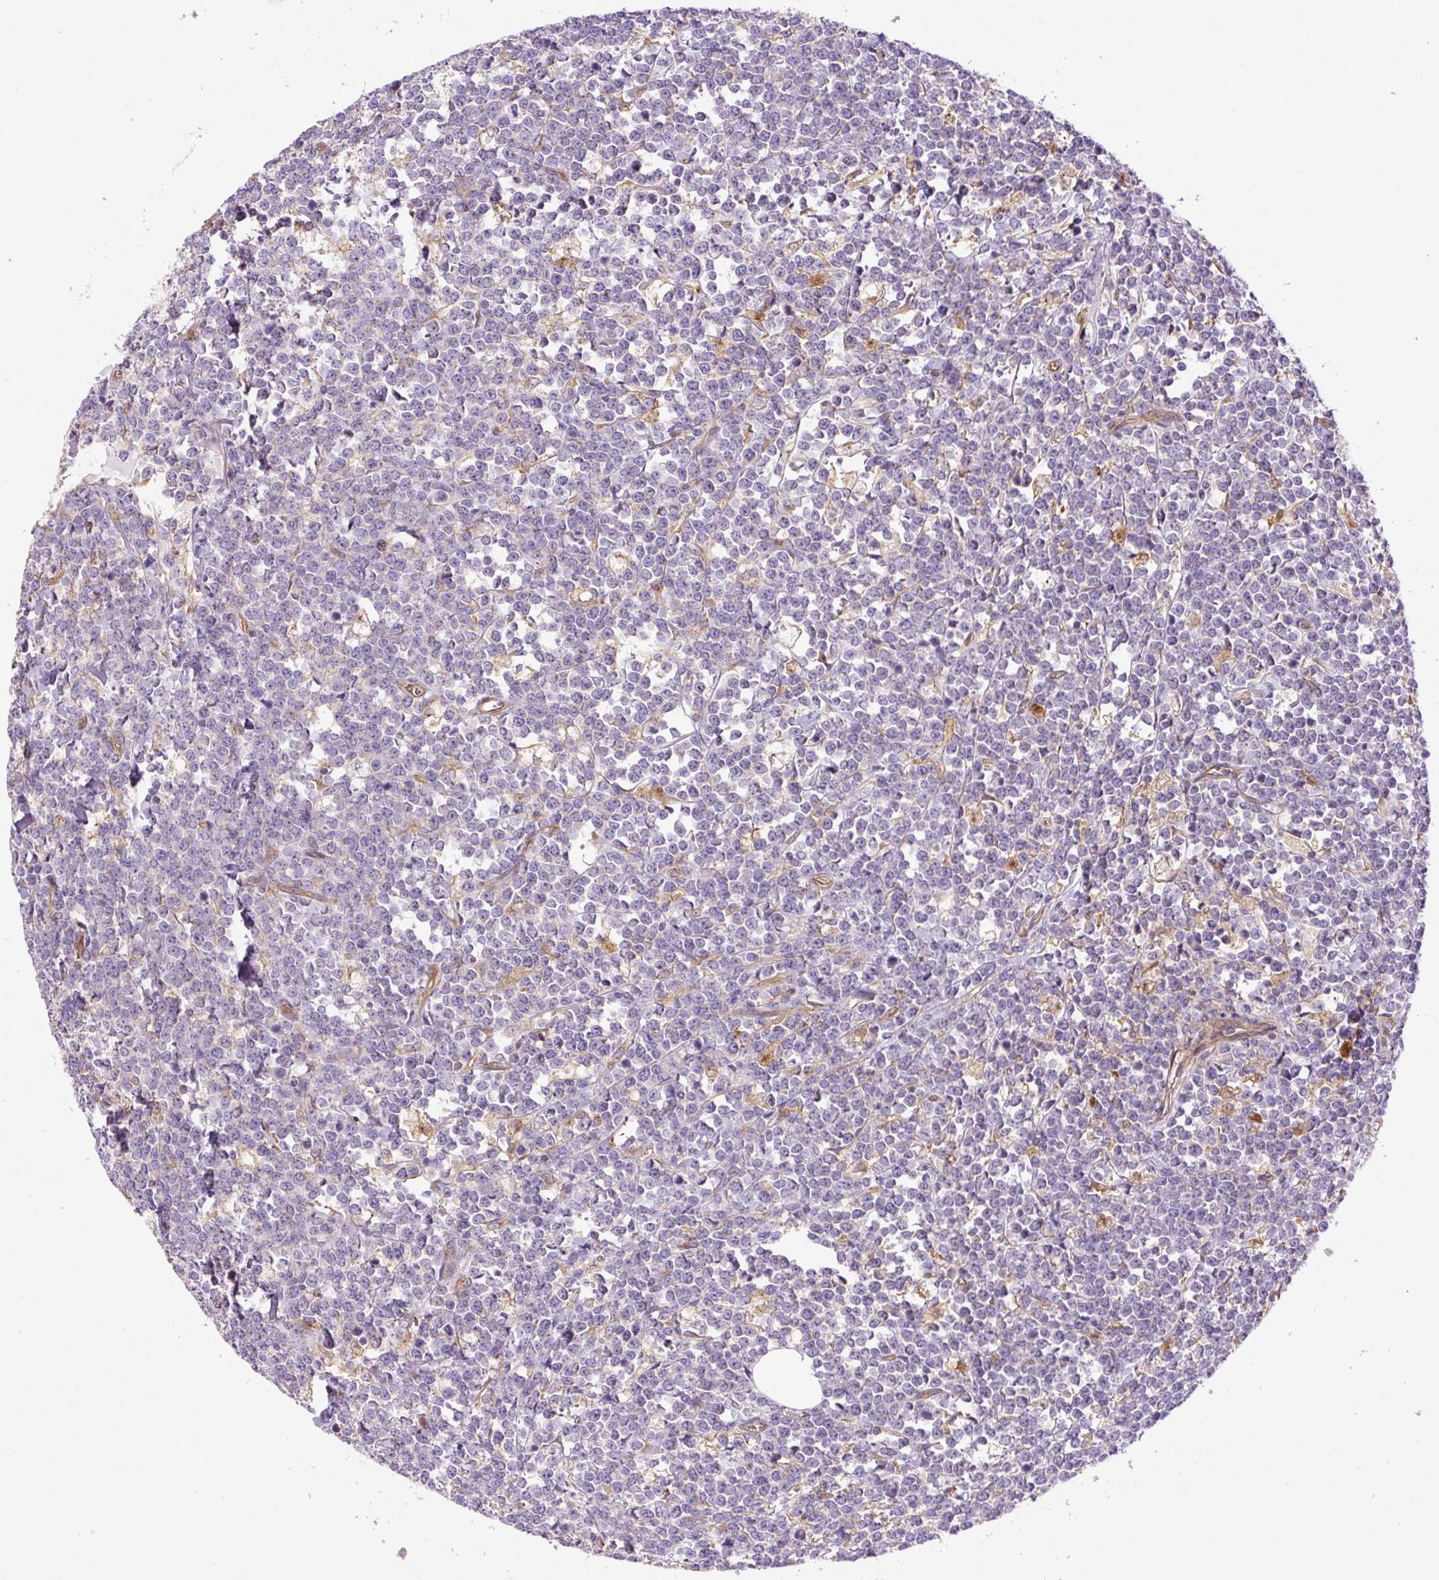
{"staining": {"intensity": "negative", "quantity": "none", "location": "none"}, "tissue": "lymphoma", "cell_type": "Tumor cells", "image_type": "cancer", "snomed": [{"axis": "morphology", "description": "Malignant lymphoma, non-Hodgkin's type, High grade"}, {"axis": "topography", "description": "Small intestine"}, {"axis": "topography", "description": "Colon"}], "caption": "IHC image of neoplastic tissue: lymphoma stained with DAB (3,3'-diaminobenzidine) demonstrates no significant protein positivity in tumor cells.", "gene": "DCTN1", "patient": {"sex": "male", "age": 8}}